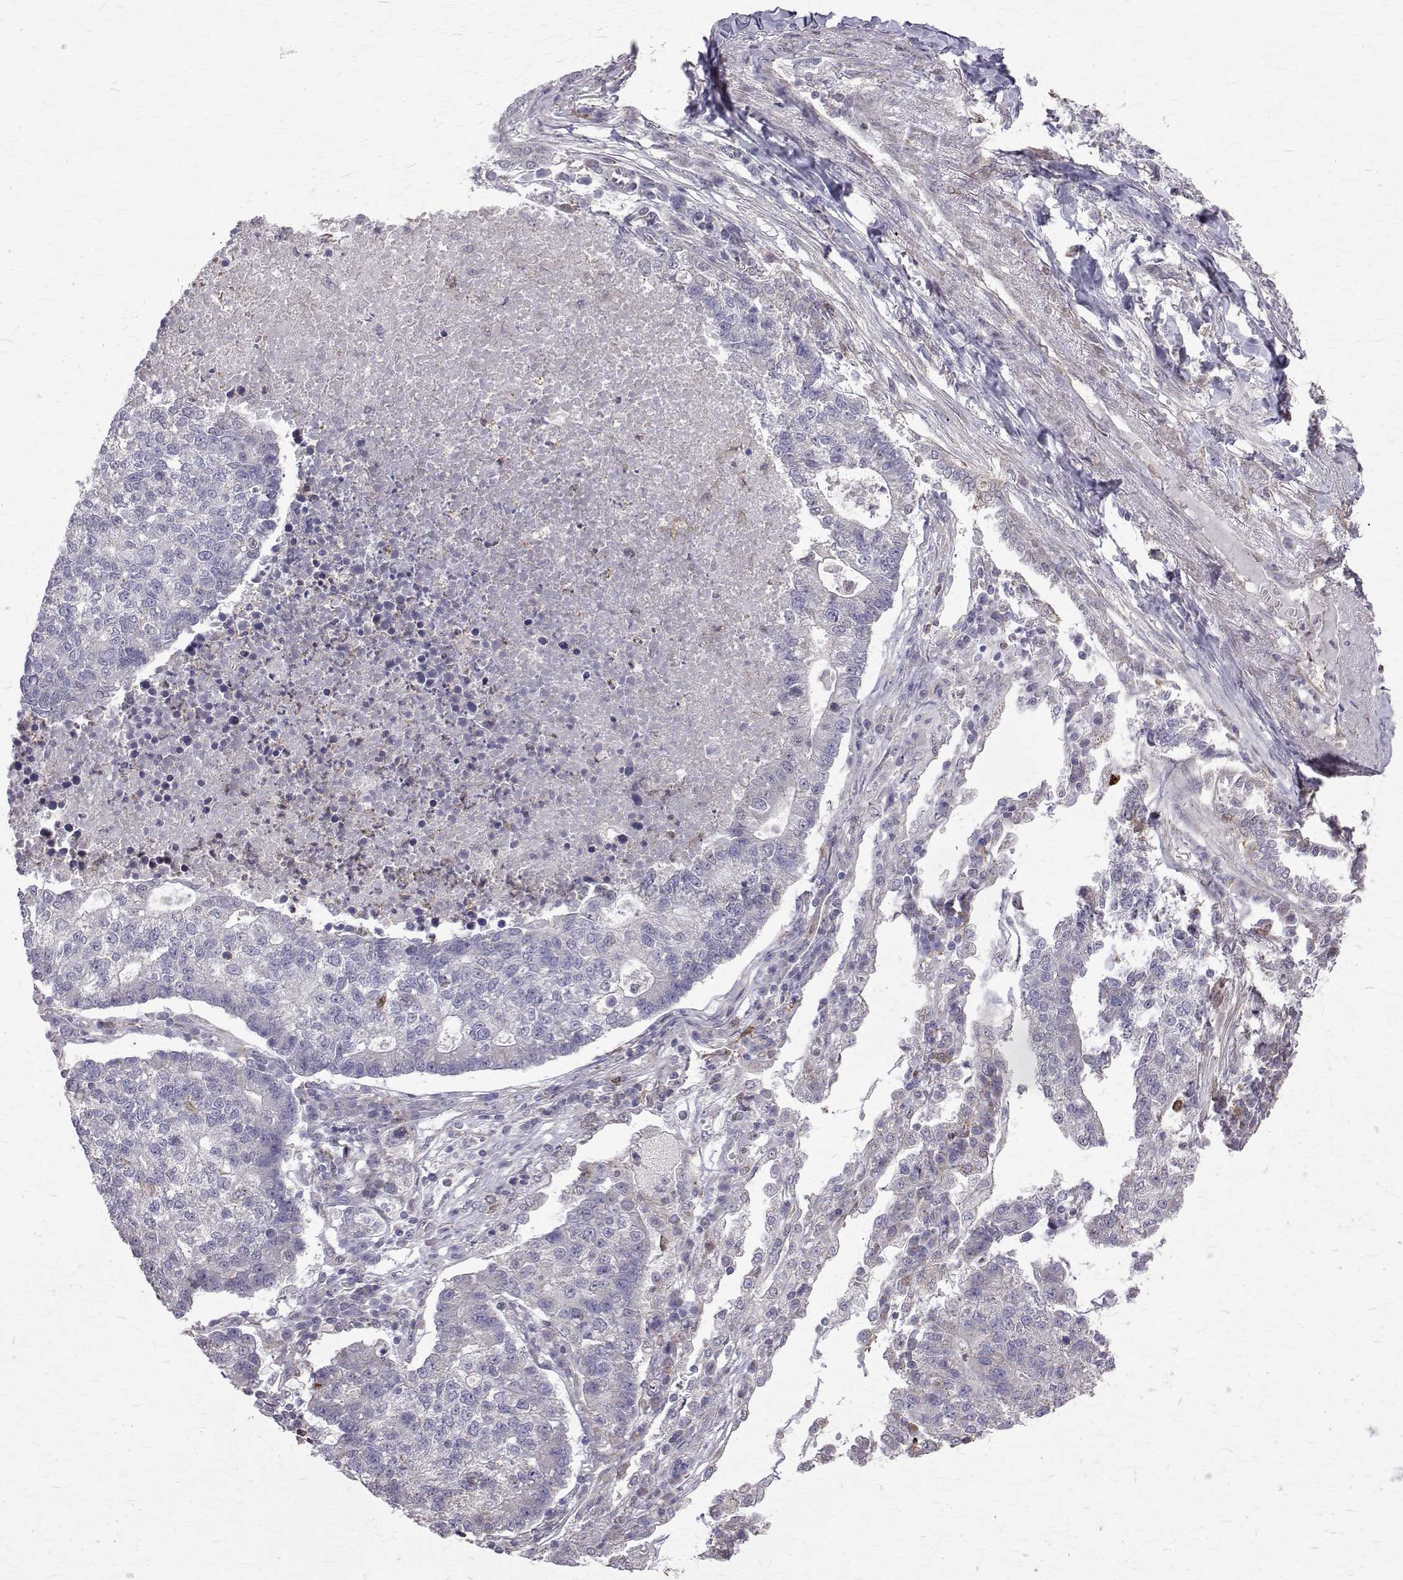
{"staining": {"intensity": "negative", "quantity": "none", "location": "none"}, "tissue": "lung cancer", "cell_type": "Tumor cells", "image_type": "cancer", "snomed": [{"axis": "morphology", "description": "Adenocarcinoma, NOS"}, {"axis": "topography", "description": "Lung"}], "caption": "This is an IHC micrograph of lung adenocarcinoma. There is no expression in tumor cells.", "gene": "CCDC89", "patient": {"sex": "male", "age": 57}}